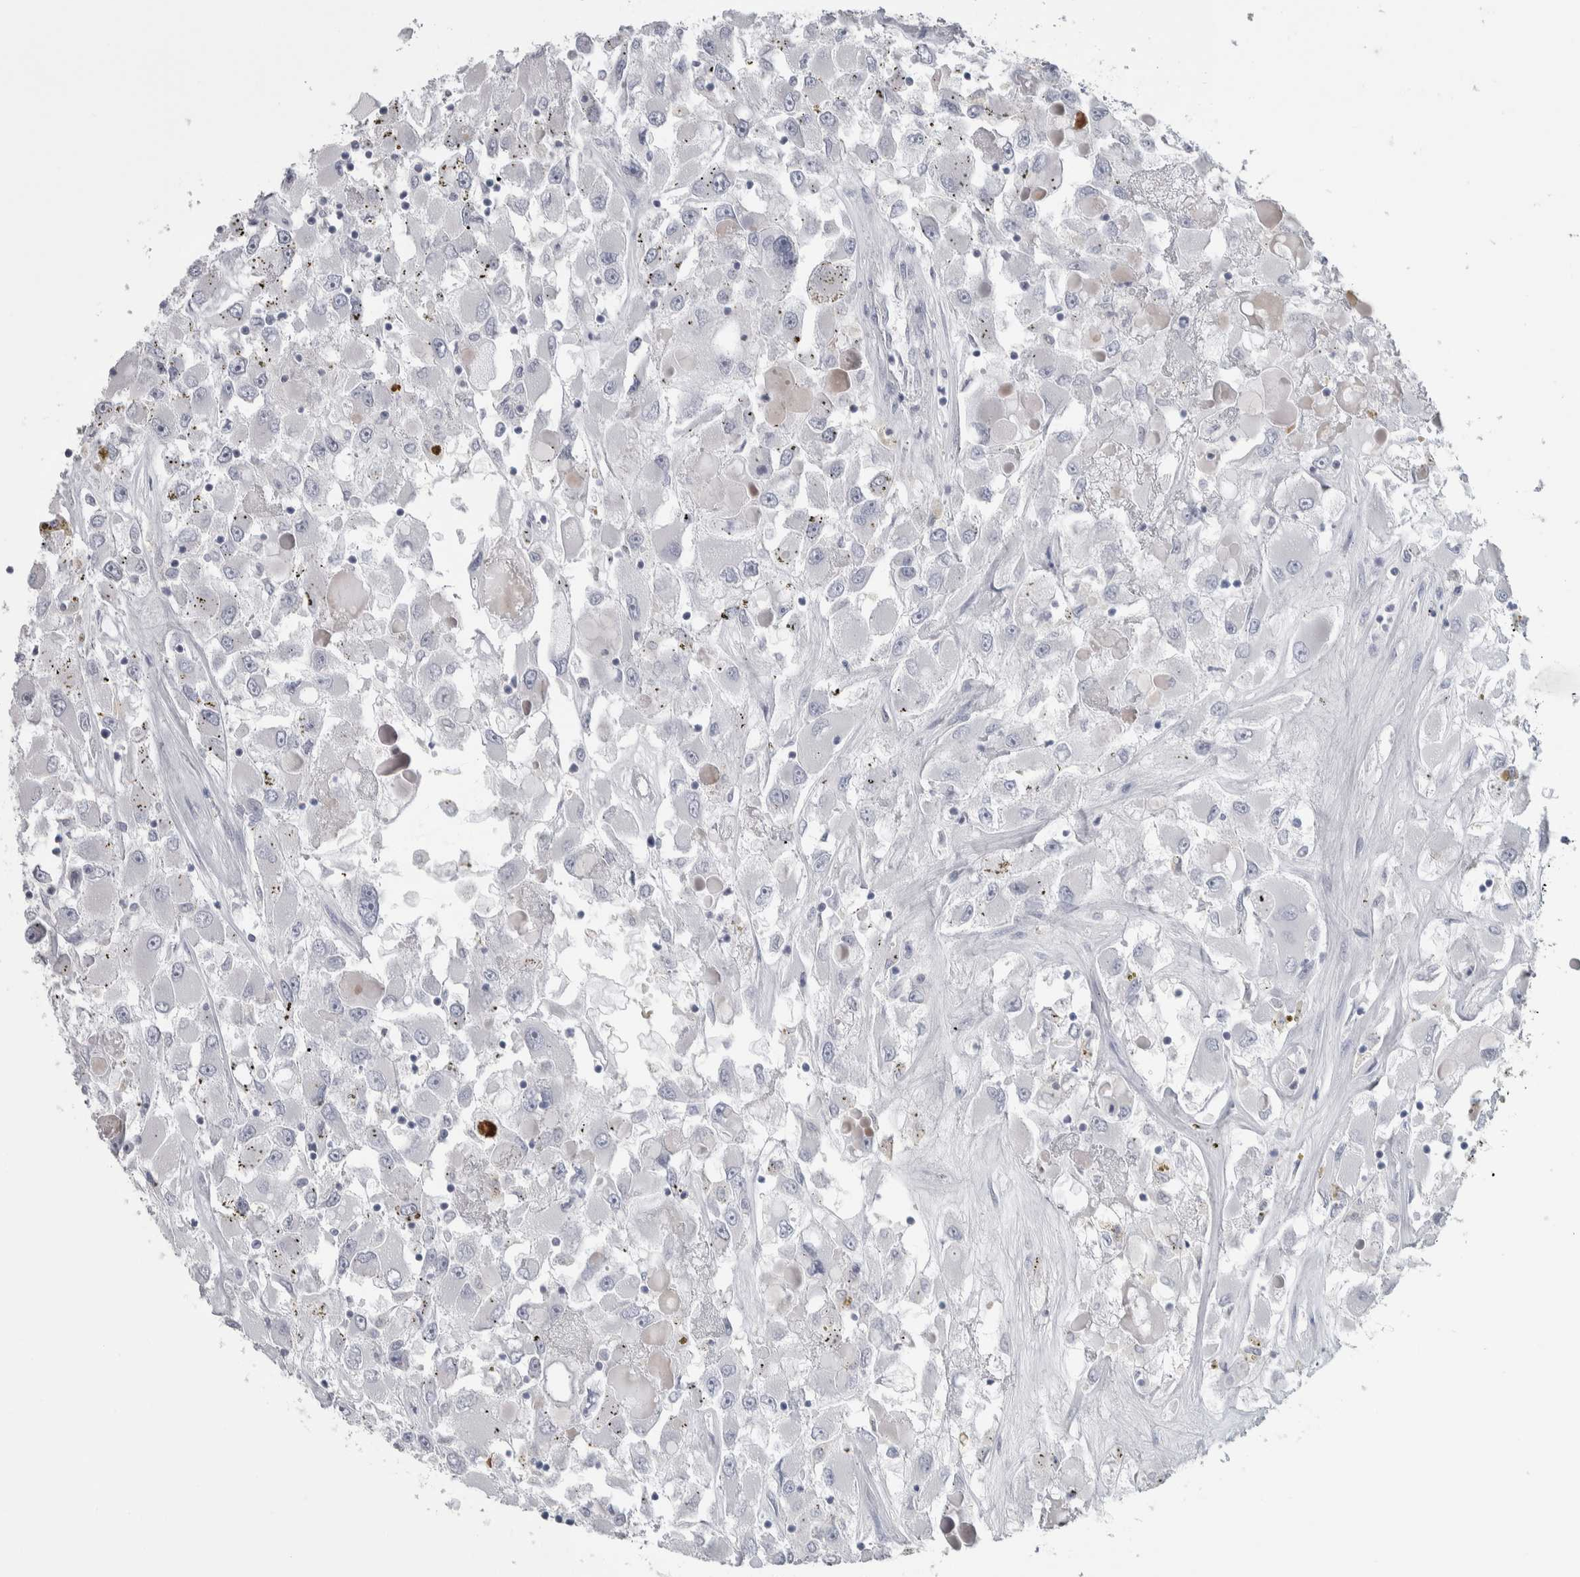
{"staining": {"intensity": "negative", "quantity": "none", "location": "none"}, "tissue": "renal cancer", "cell_type": "Tumor cells", "image_type": "cancer", "snomed": [{"axis": "morphology", "description": "Adenocarcinoma, NOS"}, {"axis": "topography", "description": "Kidney"}], "caption": "High magnification brightfield microscopy of adenocarcinoma (renal) stained with DAB (3,3'-diaminobenzidine) (brown) and counterstained with hematoxylin (blue): tumor cells show no significant staining.", "gene": "GPHN", "patient": {"sex": "female", "age": 52}}